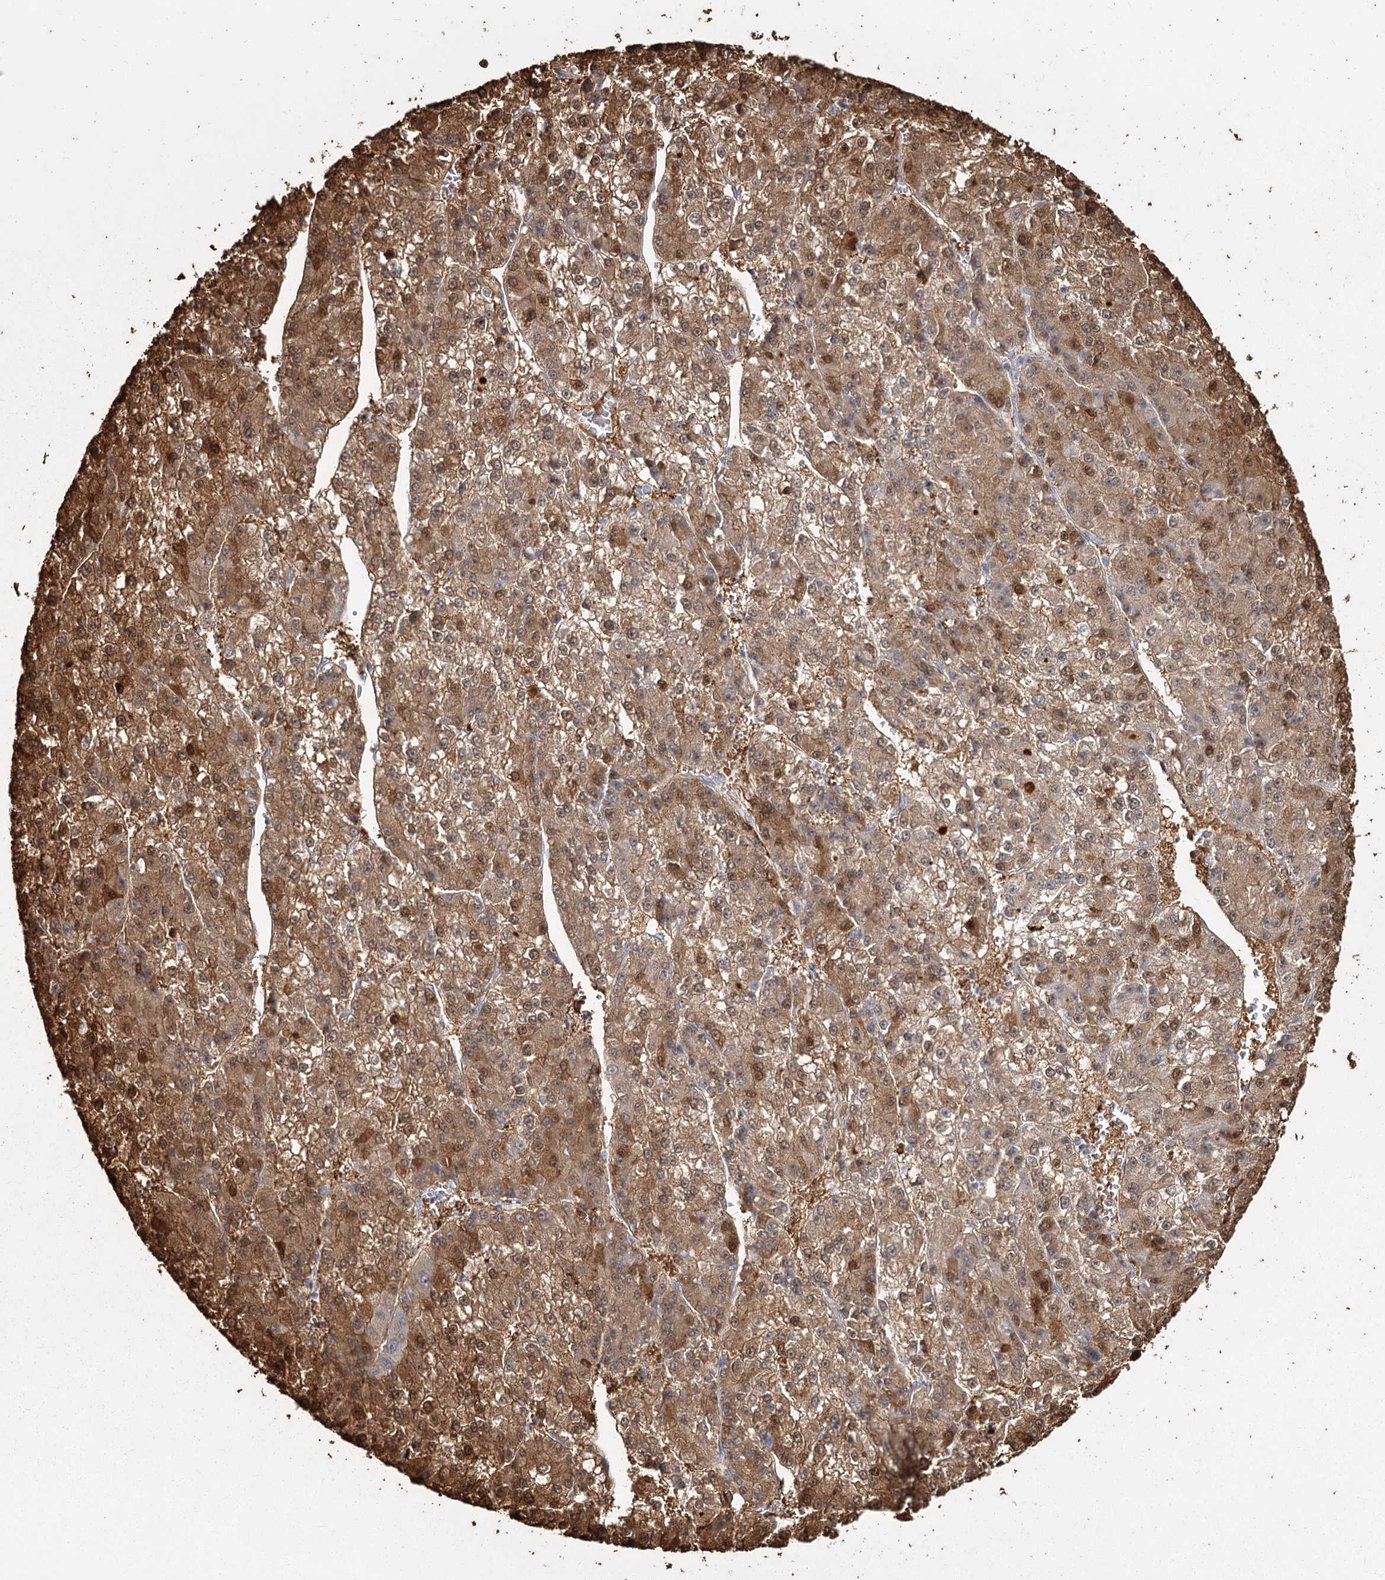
{"staining": {"intensity": "moderate", "quantity": ">75%", "location": "cytoplasmic/membranous"}, "tissue": "liver cancer", "cell_type": "Tumor cells", "image_type": "cancer", "snomed": [{"axis": "morphology", "description": "Carcinoma, Hepatocellular, NOS"}, {"axis": "topography", "description": "Liver"}], "caption": "Liver cancer (hepatocellular carcinoma) stained for a protein (brown) reveals moderate cytoplasmic/membranous positive expression in about >75% of tumor cells.", "gene": "SLC6A19", "patient": {"sex": "female", "age": 73}}